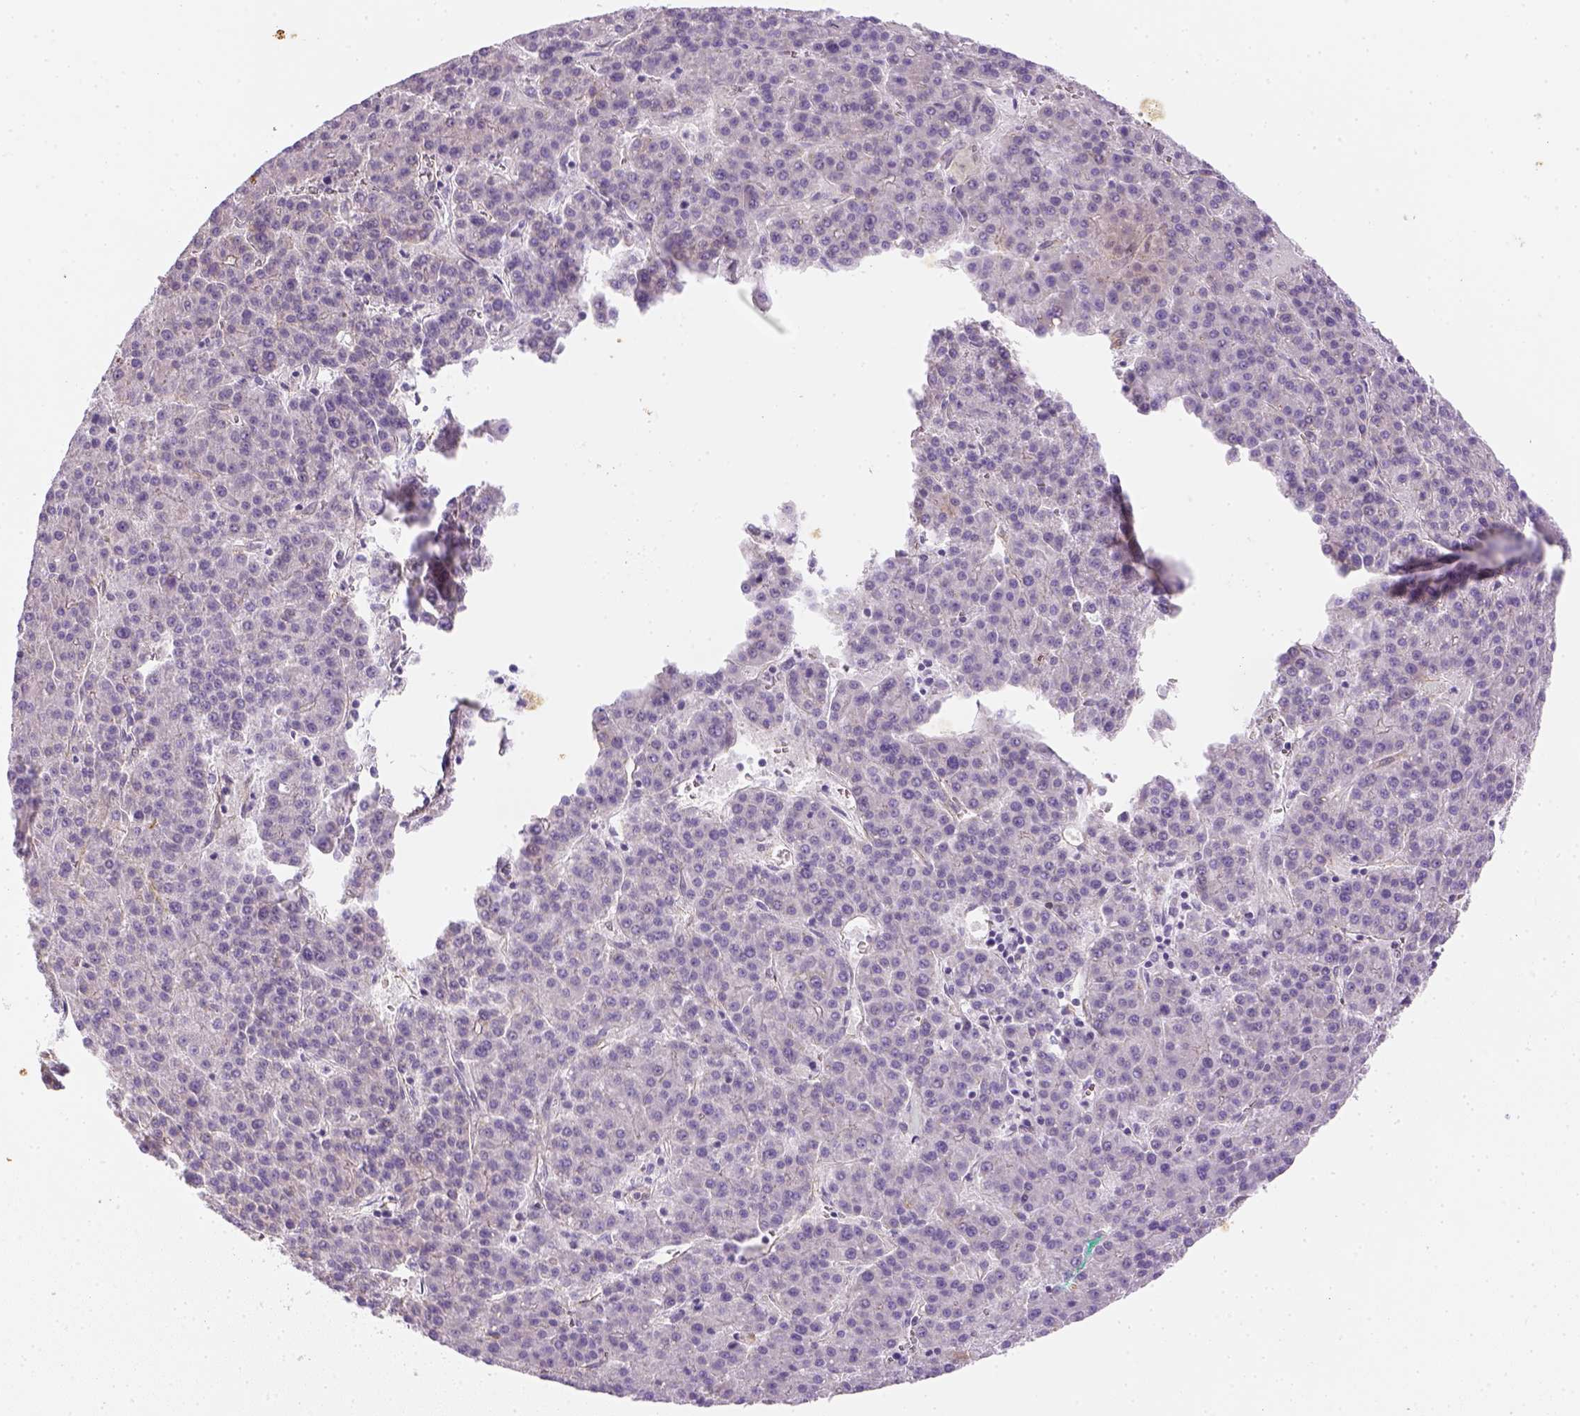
{"staining": {"intensity": "negative", "quantity": "none", "location": "none"}, "tissue": "liver cancer", "cell_type": "Tumor cells", "image_type": "cancer", "snomed": [{"axis": "morphology", "description": "Carcinoma, Hepatocellular, NOS"}, {"axis": "topography", "description": "Liver"}], "caption": "Tumor cells show no significant positivity in liver cancer. The staining is performed using DAB brown chromogen with nuclei counter-stained in using hematoxylin.", "gene": "CACNB1", "patient": {"sex": "female", "age": 58}}